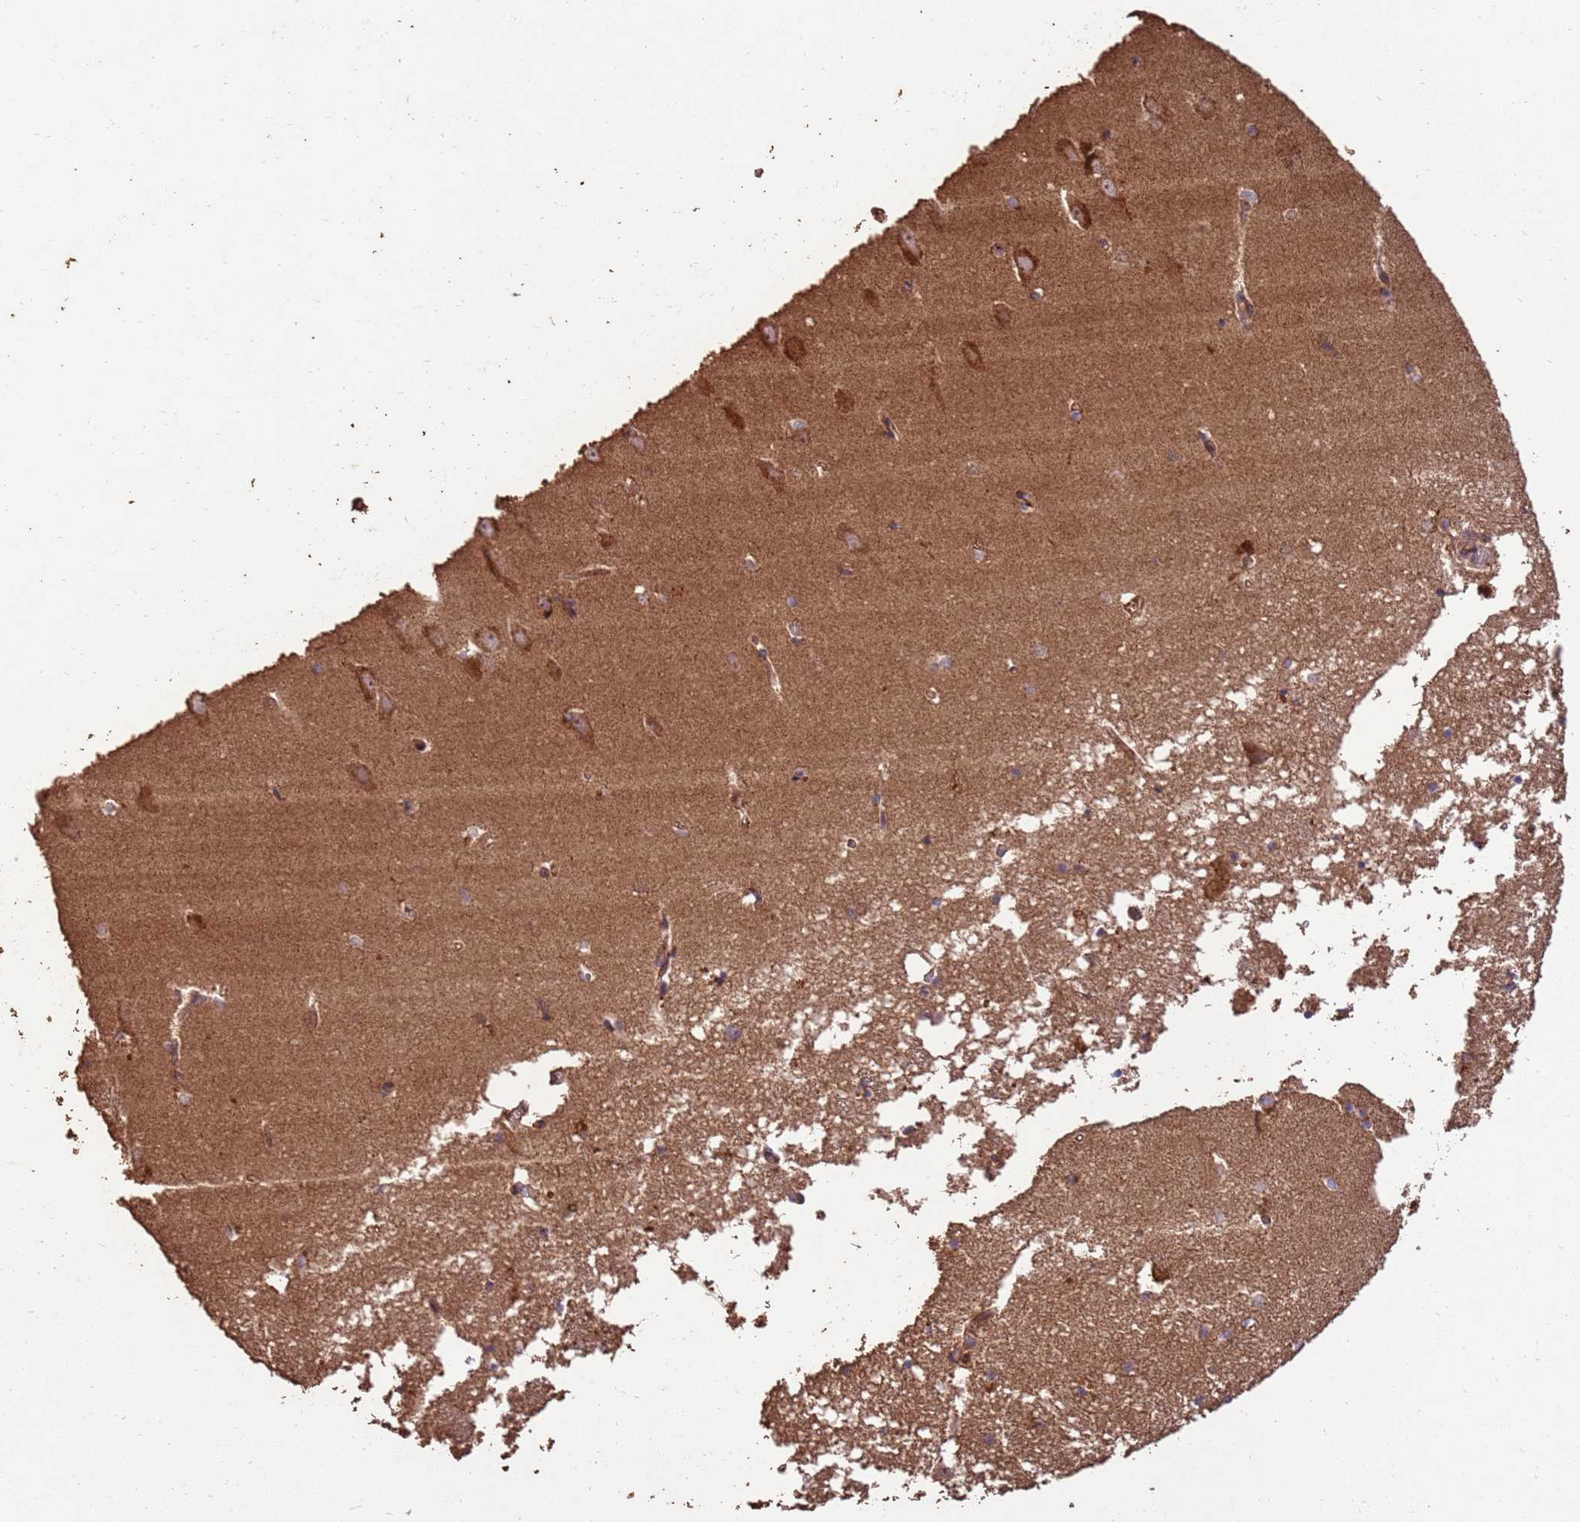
{"staining": {"intensity": "moderate", "quantity": "<25%", "location": "cytoplasmic/membranous"}, "tissue": "hippocampus", "cell_type": "Glial cells", "image_type": "normal", "snomed": [{"axis": "morphology", "description": "Normal tissue, NOS"}, {"axis": "topography", "description": "Hippocampus"}], "caption": "IHC of unremarkable hippocampus displays low levels of moderate cytoplasmic/membranous positivity in about <25% of glial cells. (IHC, brightfield microscopy, high magnification).", "gene": "LRRC28", "patient": {"sex": "male", "age": 70}}